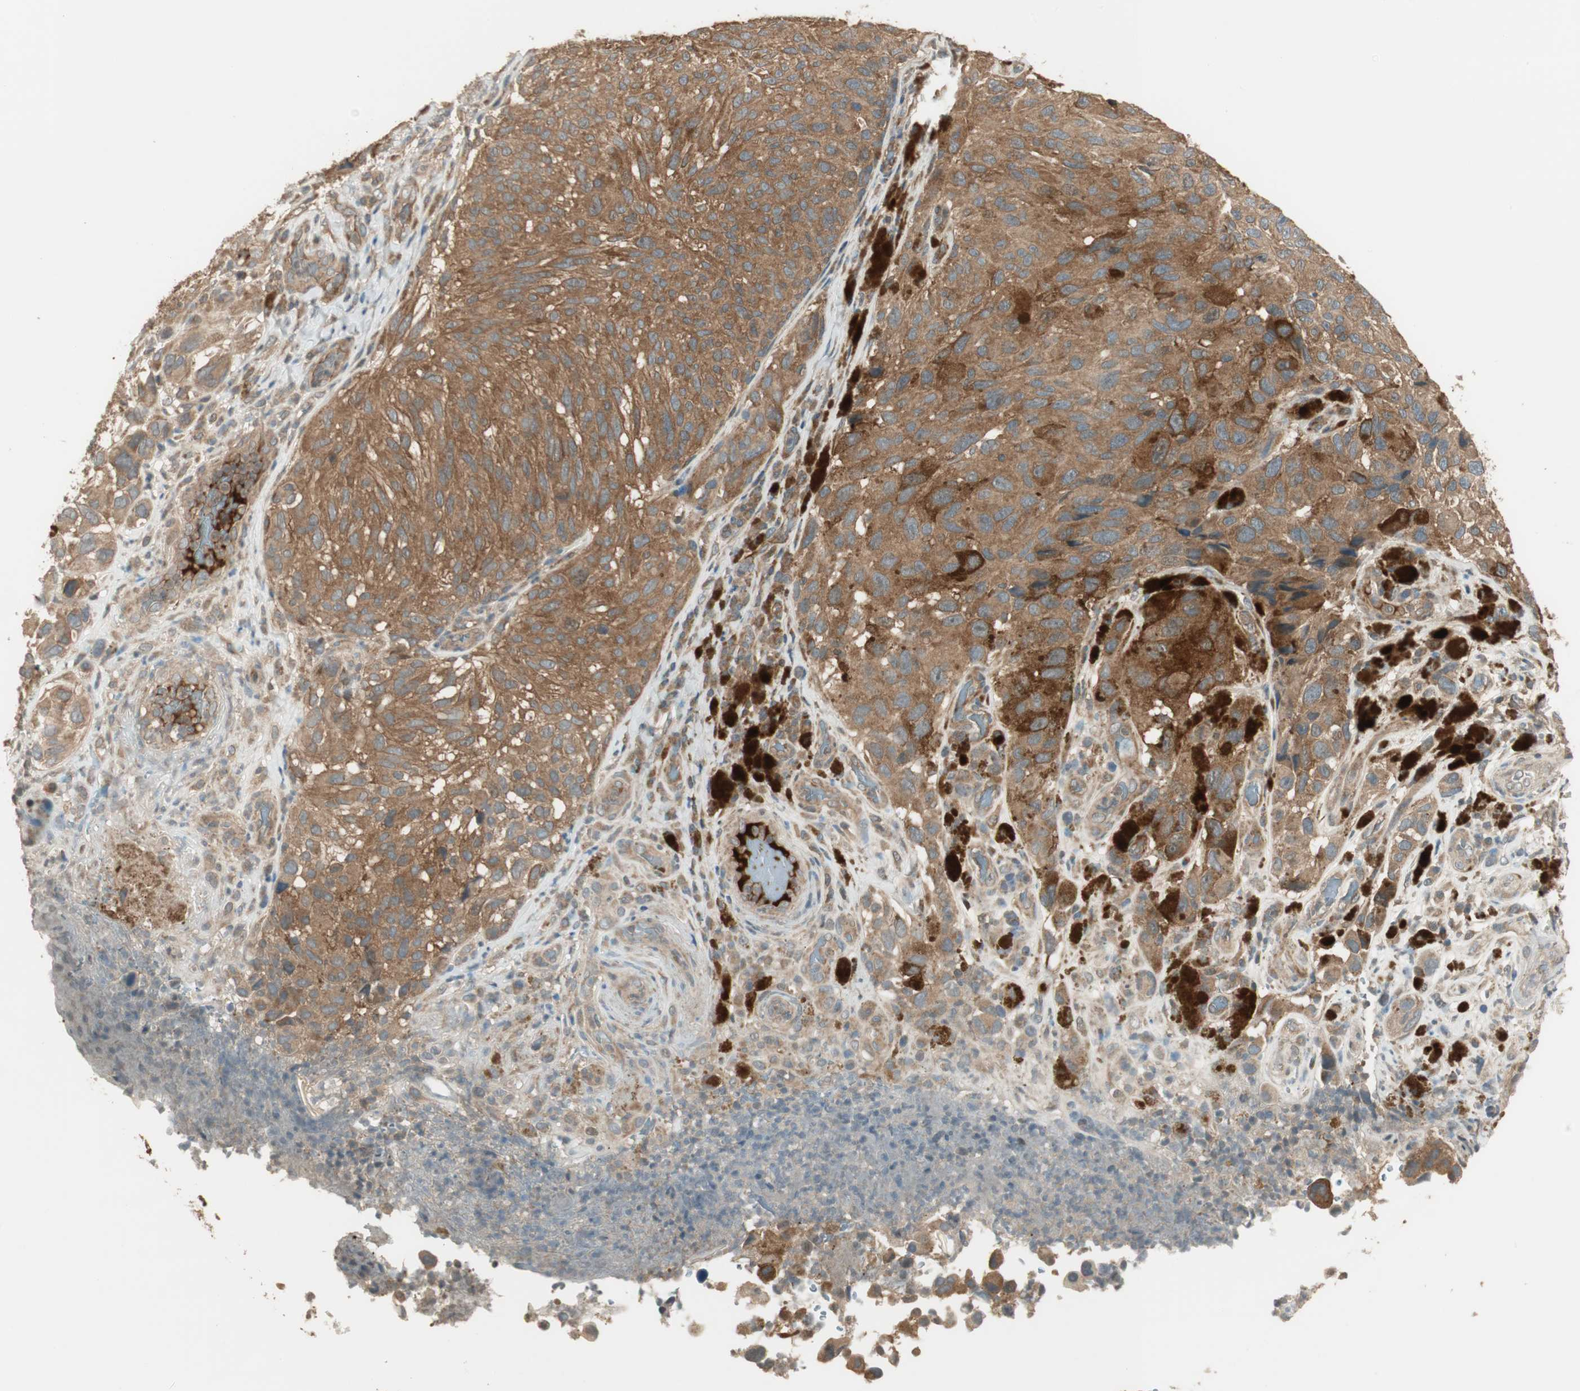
{"staining": {"intensity": "moderate", "quantity": ">75%", "location": "cytoplasmic/membranous"}, "tissue": "melanoma", "cell_type": "Tumor cells", "image_type": "cancer", "snomed": [{"axis": "morphology", "description": "Malignant melanoma, NOS"}, {"axis": "topography", "description": "Skin"}], "caption": "High-magnification brightfield microscopy of melanoma stained with DAB (3,3'-diaminobenzidine) (brown) and counterstained with hematoxylin (blue). tumor cells exhibit moderate cytoplasmic/membranous positivity is appreciated in approximately>75% of cells. (Stains: DAB (3,3'-diaminobenzidine) in brown, nuclei in blue, Microscopy: brightfield microscopy at high magnification).", "gene": "PFDN5", "patient": {"sex": "female", "age": 73}}